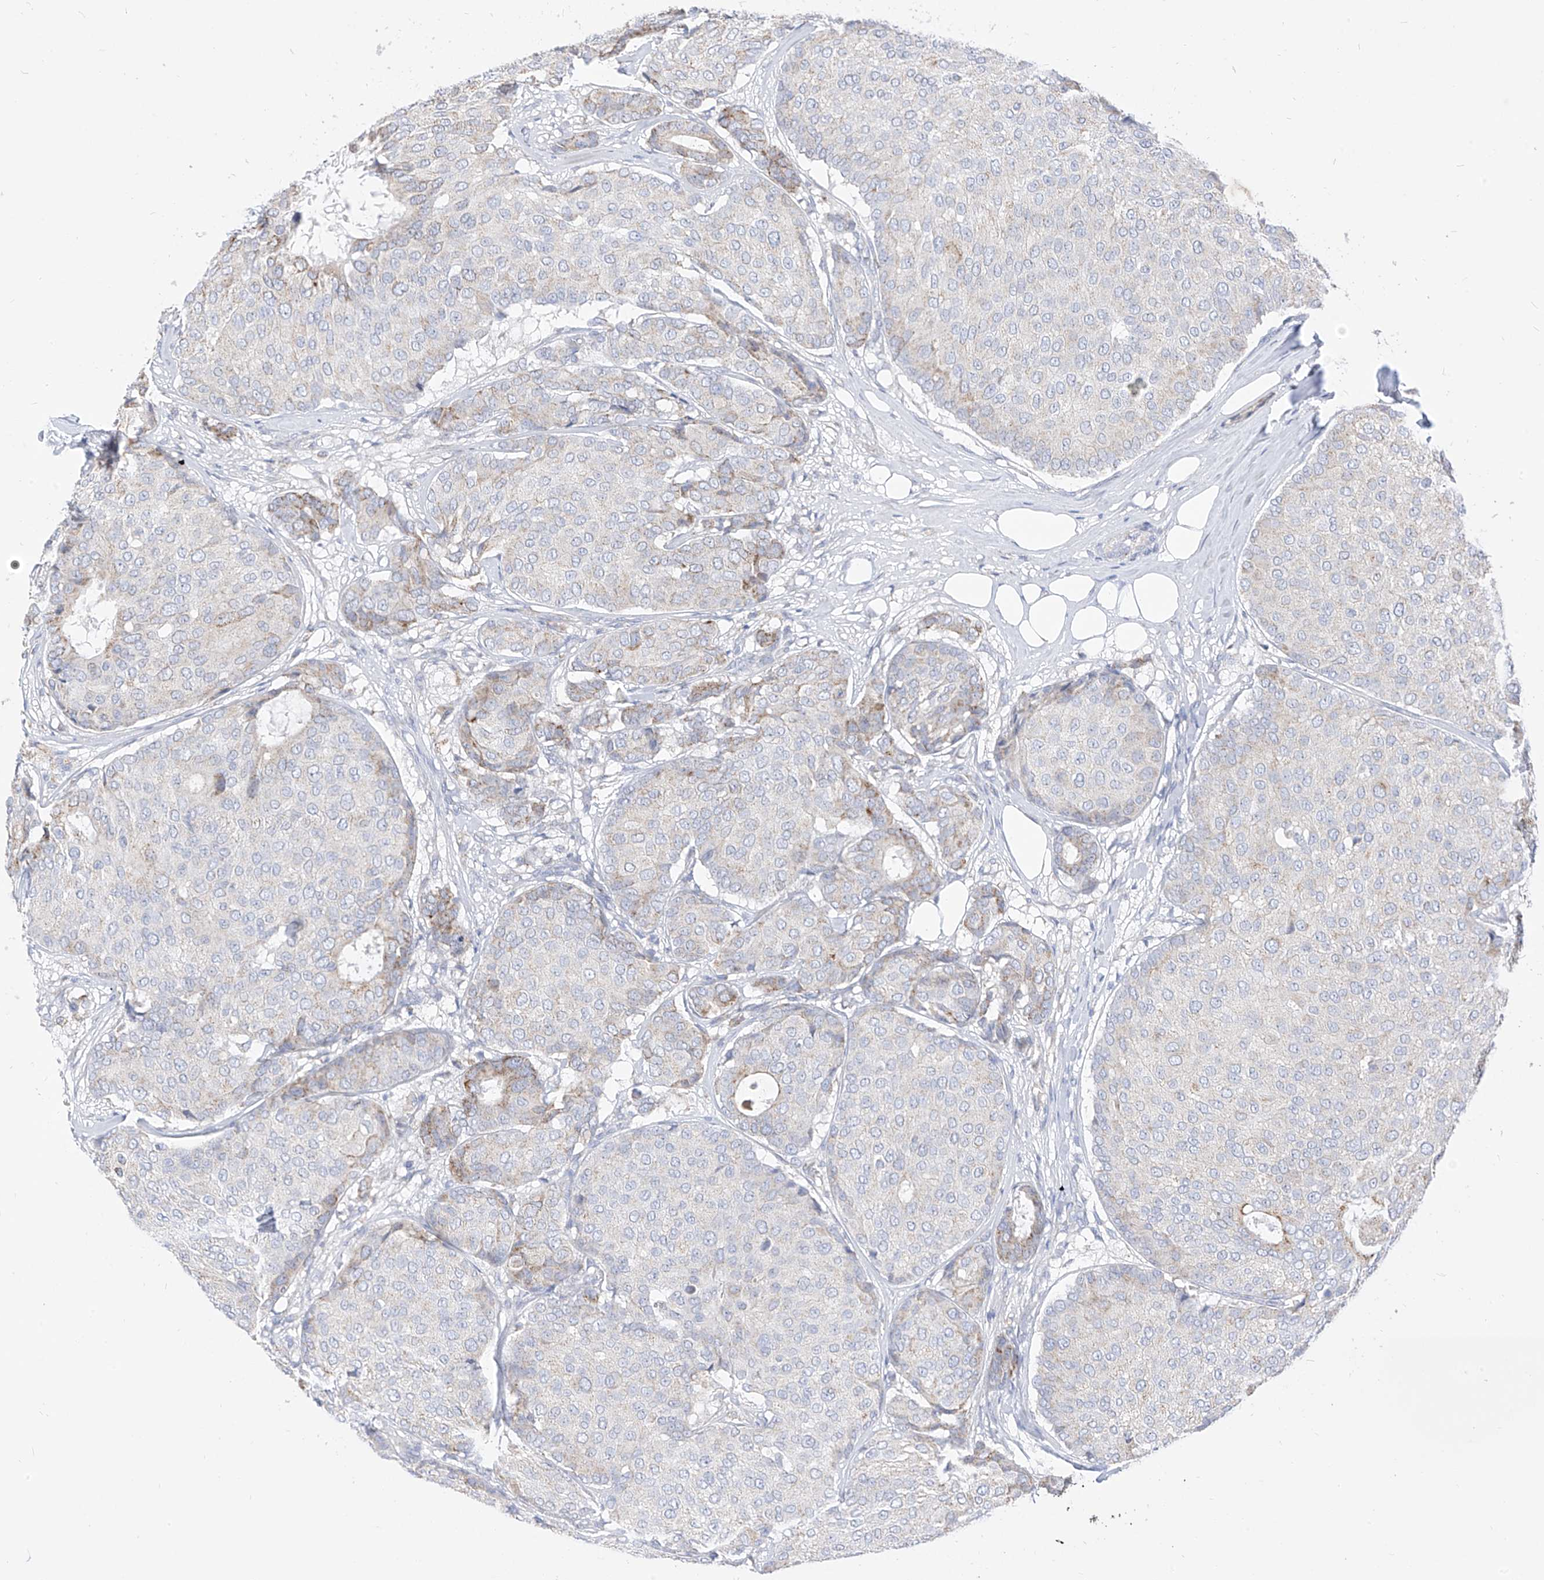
{"staining": {"intensity": "weak", "quantity": "<25%", "location": "cytoplasmic/membranous"}, "tissue": "breast cancer", "cell_type": "Tumor cells", "image_type": "cancer", "snomed": [{"axis": "morphology", "description": "Duct carcinoma"}, {"axis": "topography", "description": "Breast"}], "caption": "Breast cancer (infiltrating ductal carcinoma) stained for a protein using immunohistochemistry (IHC) reveals no positivity tumor cells.", "gene": "RASA2", "patient": {"sex": "female", "age": 75}}